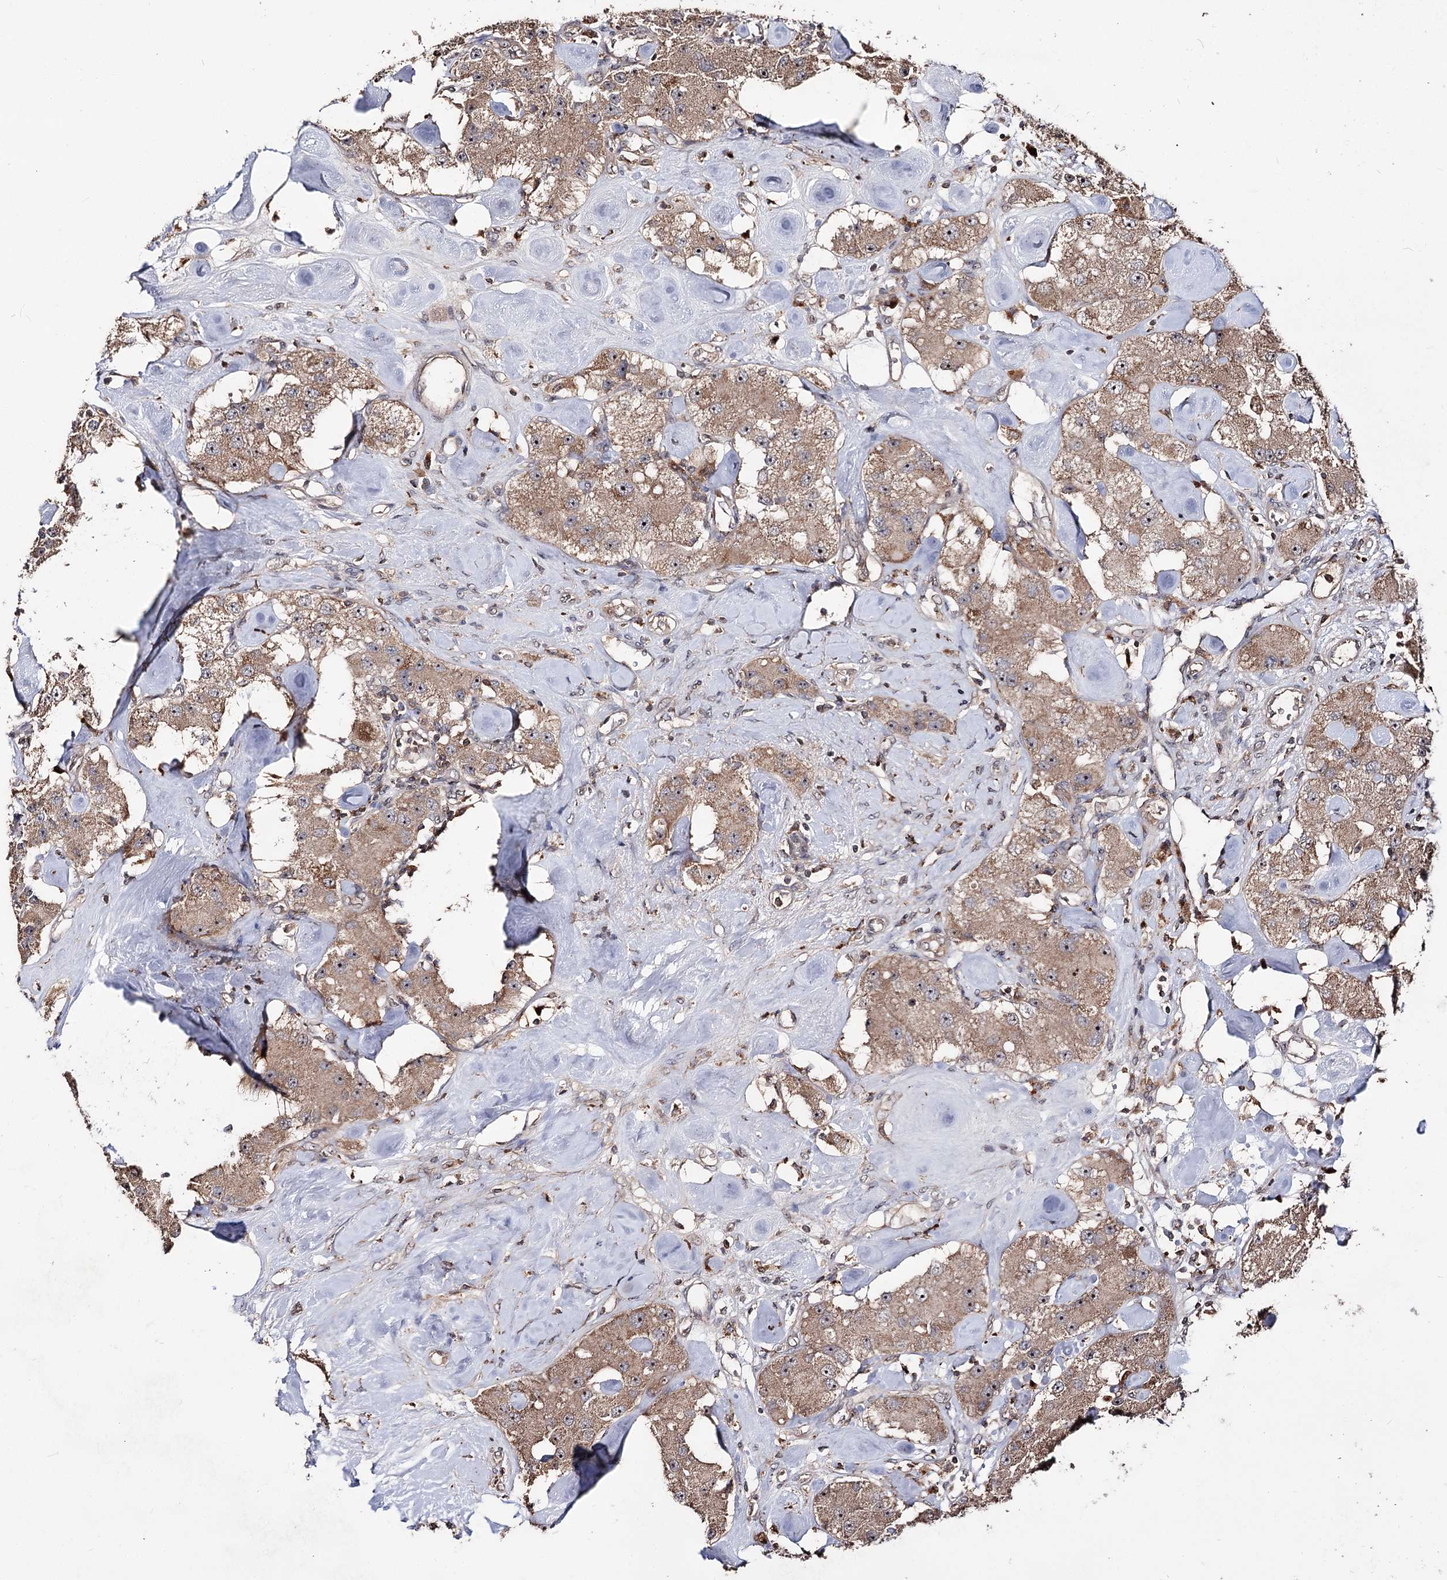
{"staining": {"intensity": "moderate", "quantity": ">75%", "location": "cytoplasmic/membranous,nuclear"}, "tissue": "carcinoid", "cell_type": "Tumor cells", "image_type": "cancer", "snomed": [{"axis": "morphology", "description": "Carcinoid, malignant, NOS"}, {"axis": "topography", "description": "Pancreas"}], "caption": "Carcinoid (malignant) was stained to show a protein in brown. There is medium levels of moderate cytoplasmic/membranous and nuclear staining in about >75% of tumor cells. The protein of interest is stained brown, and the nuclei are stained in blue (DAB IHC with brightfield microscopy, high magnification).", "gene": "FAM53B", "patient": {"sex": "male", "age": 41}}